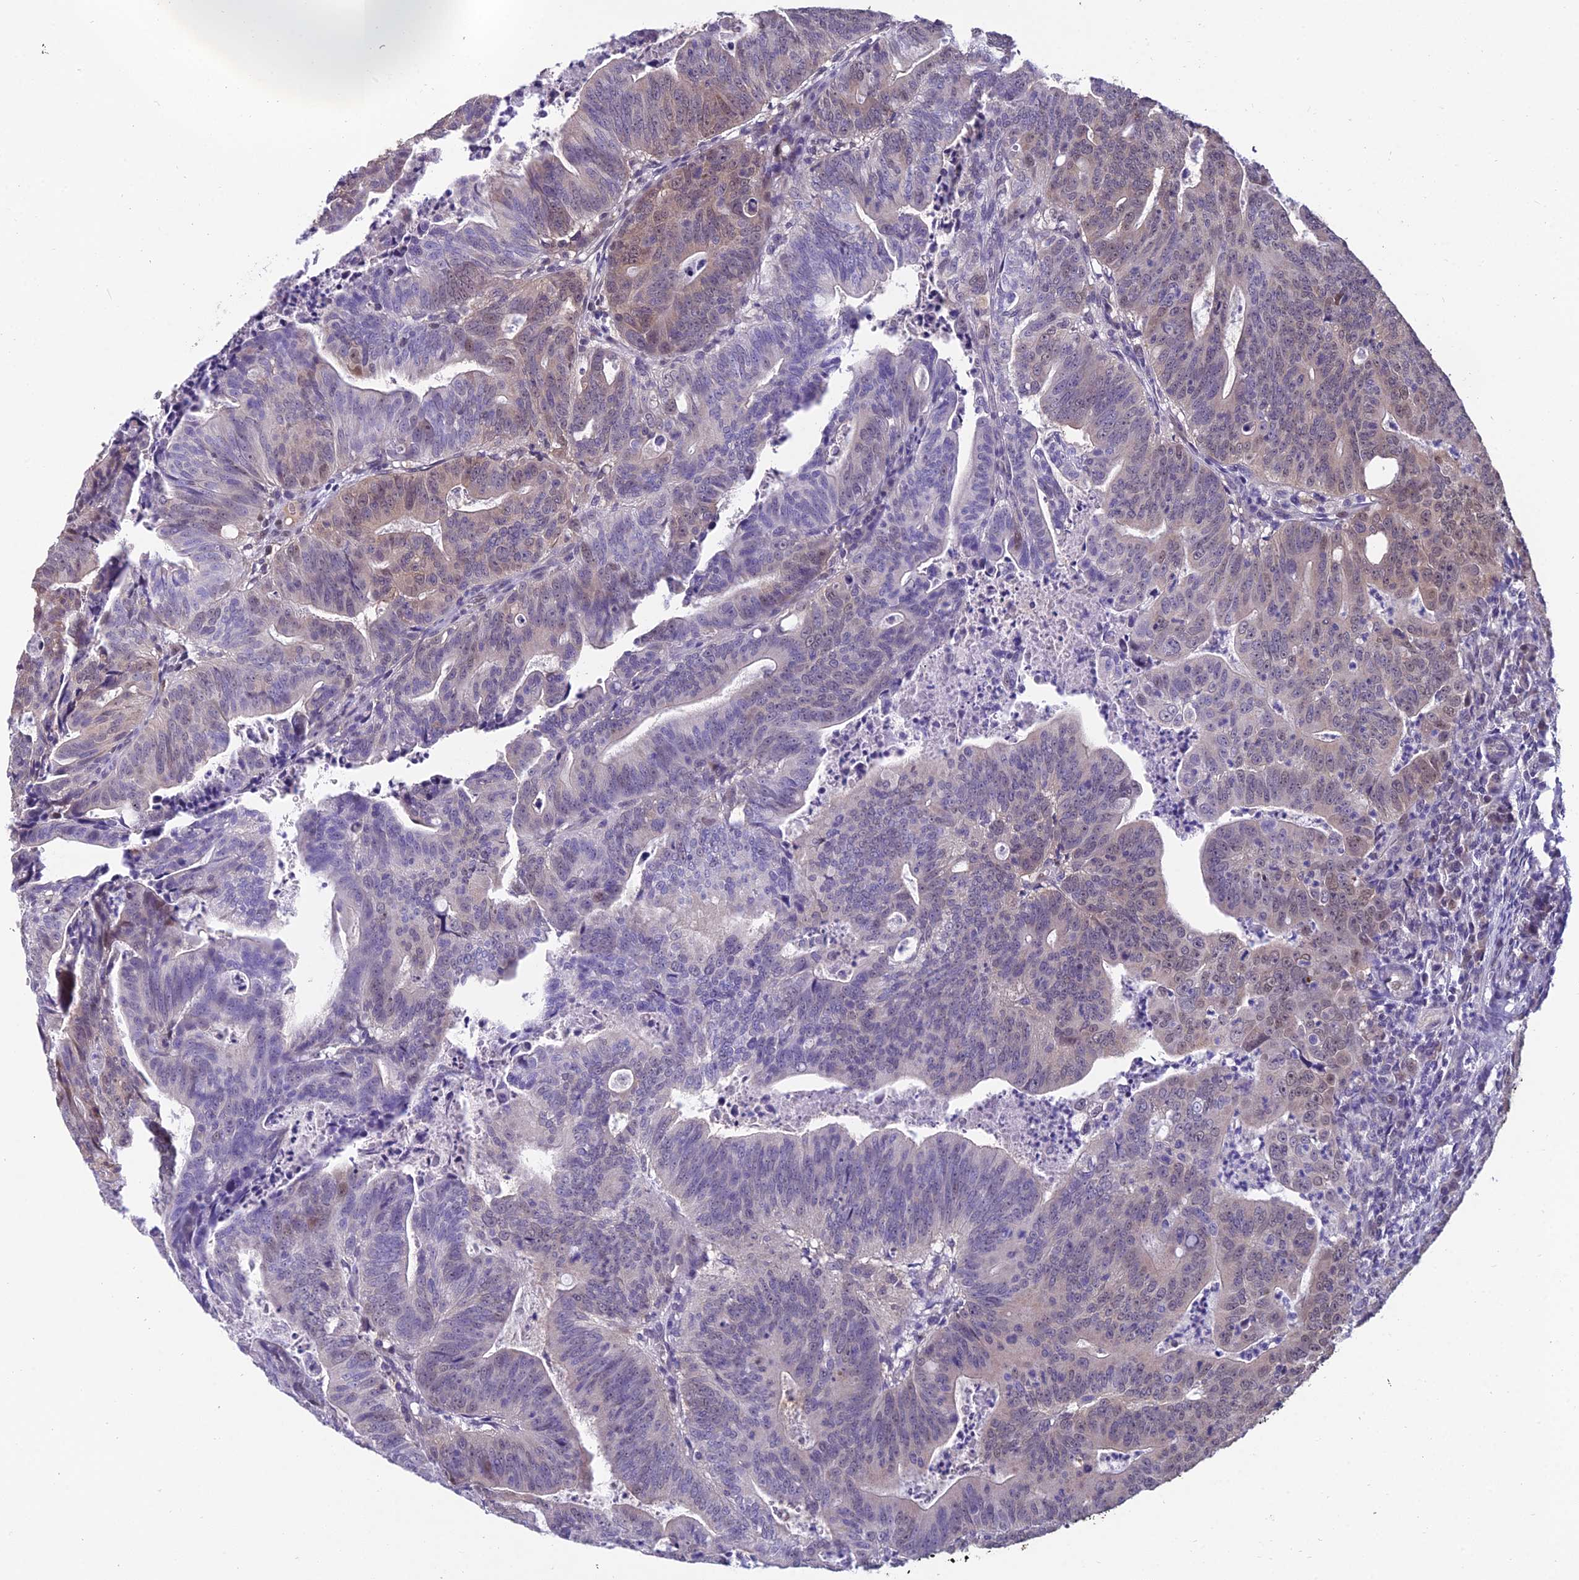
{"staining": {"intensity": "weak", "quantity": "<25%", "location": "cytoplasmic/membranous"}, "tissue": "colorectal cancer", "cell_type": "Tumor cells", "image_type": "cancer", "snomed": [{"axis": "morphology", "description": "Adenocarcinoma, NOS"}, {"axis": "topography", "description": "Rectum"}], "caption": "The image exhibits no significant staining in tumor cells of adenocarcinoma (colorectal).", "gene": "GRWD1", "patient": {"sex": "male", "age": 69}}